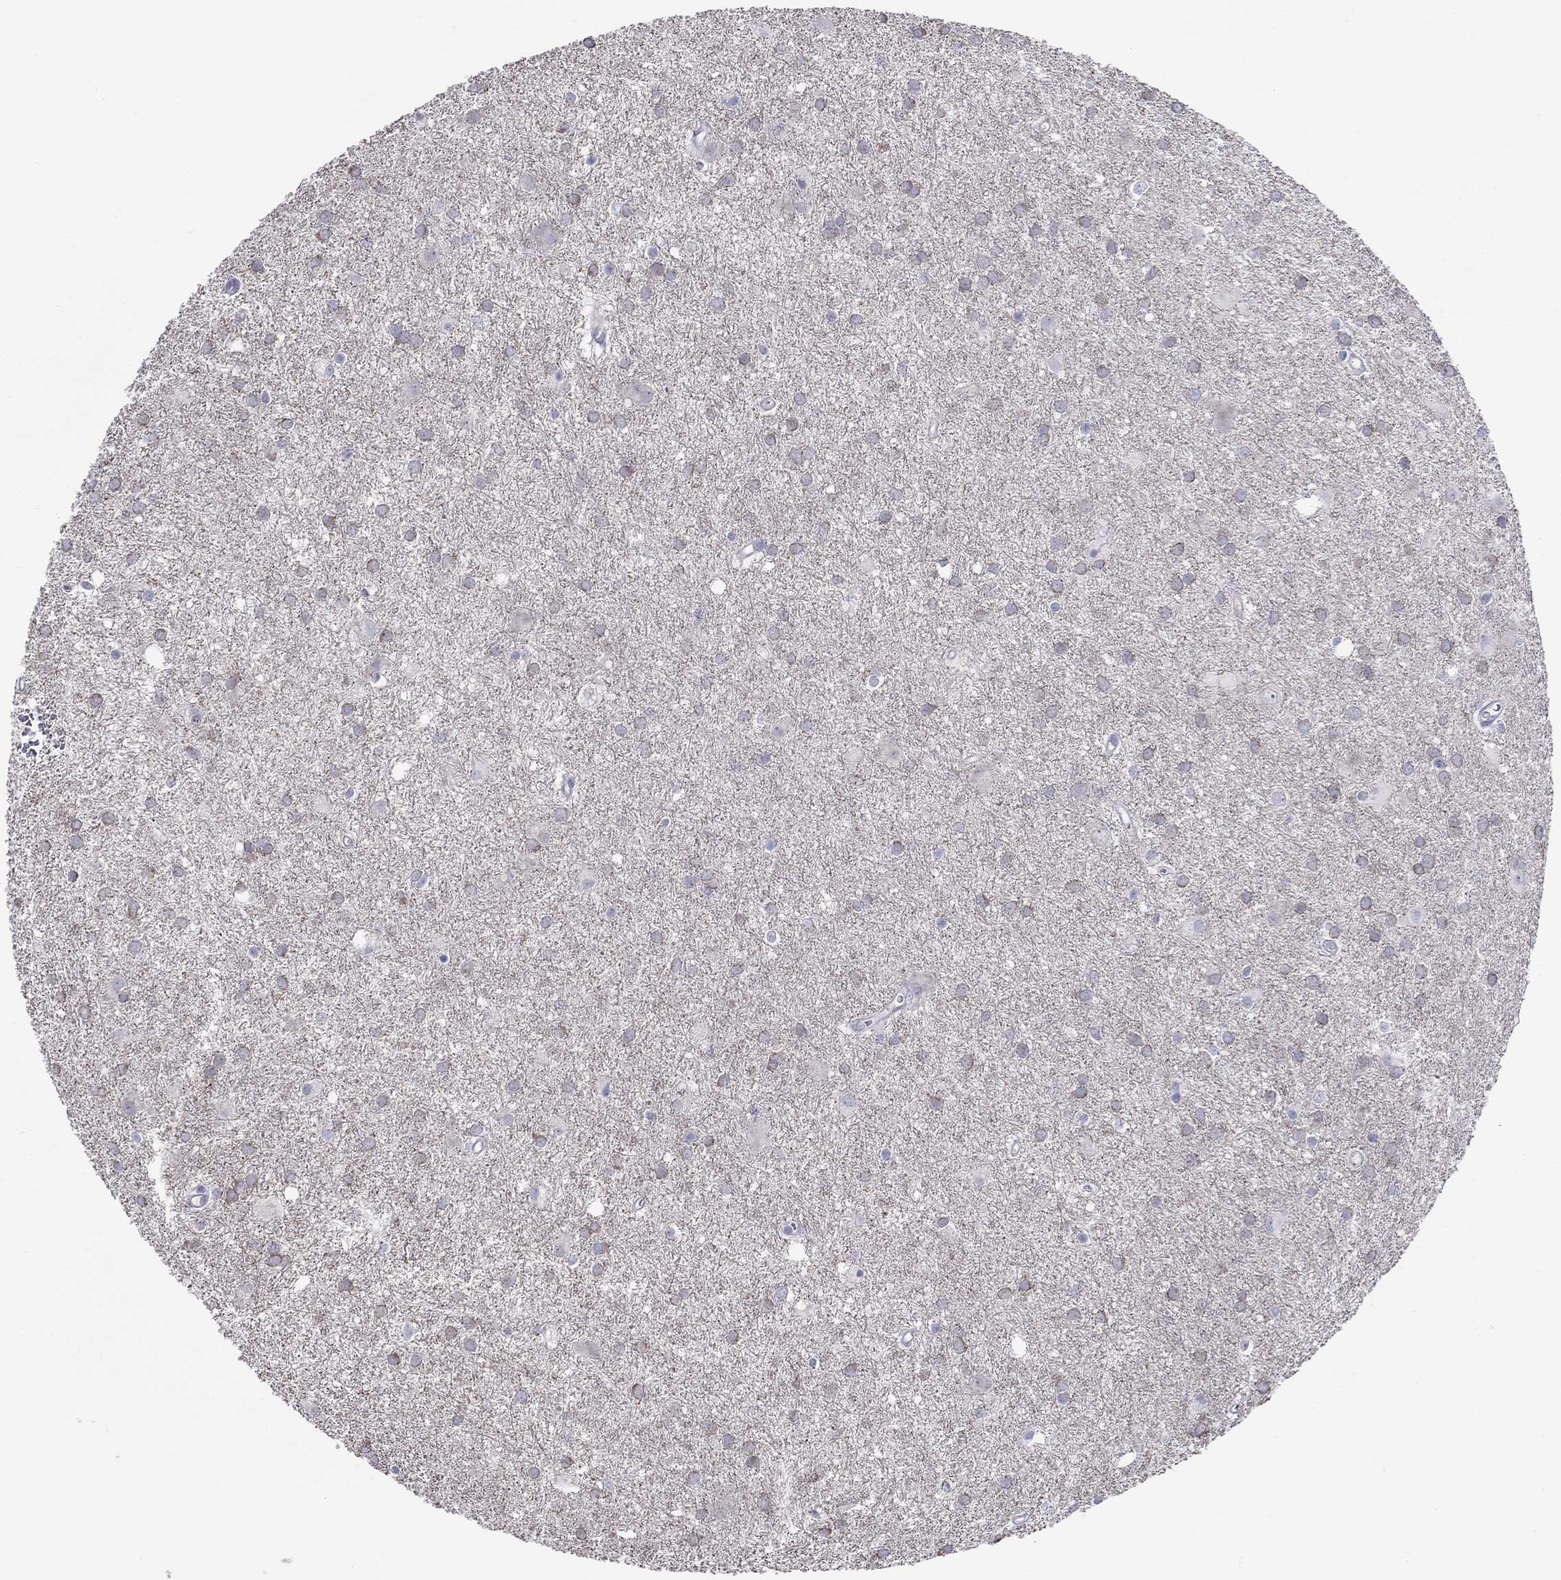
{"staining": {"intensity": "strong", "quantity": "<25%", "location": "cytoplasmic/membranous"}, "tissue": "glioma", "cell_type": "Tumor cells", "image_type": "cancer", "snomed": [{"axis": "morphology", "description": "Glioma, malignant, Low grade"}, {"axis": "topography", "description": "Brain"}], "caption": "This micrograph reveals malignant low-grade glioma stained with IHC to label a protein in brown. The cytoplasmic/membranous of tumor cells show strong positivity for the protein. Nuclei are counter-stained blue.", "gene": "UNC119B", "patient": {"sex": "male", "age": 58}}